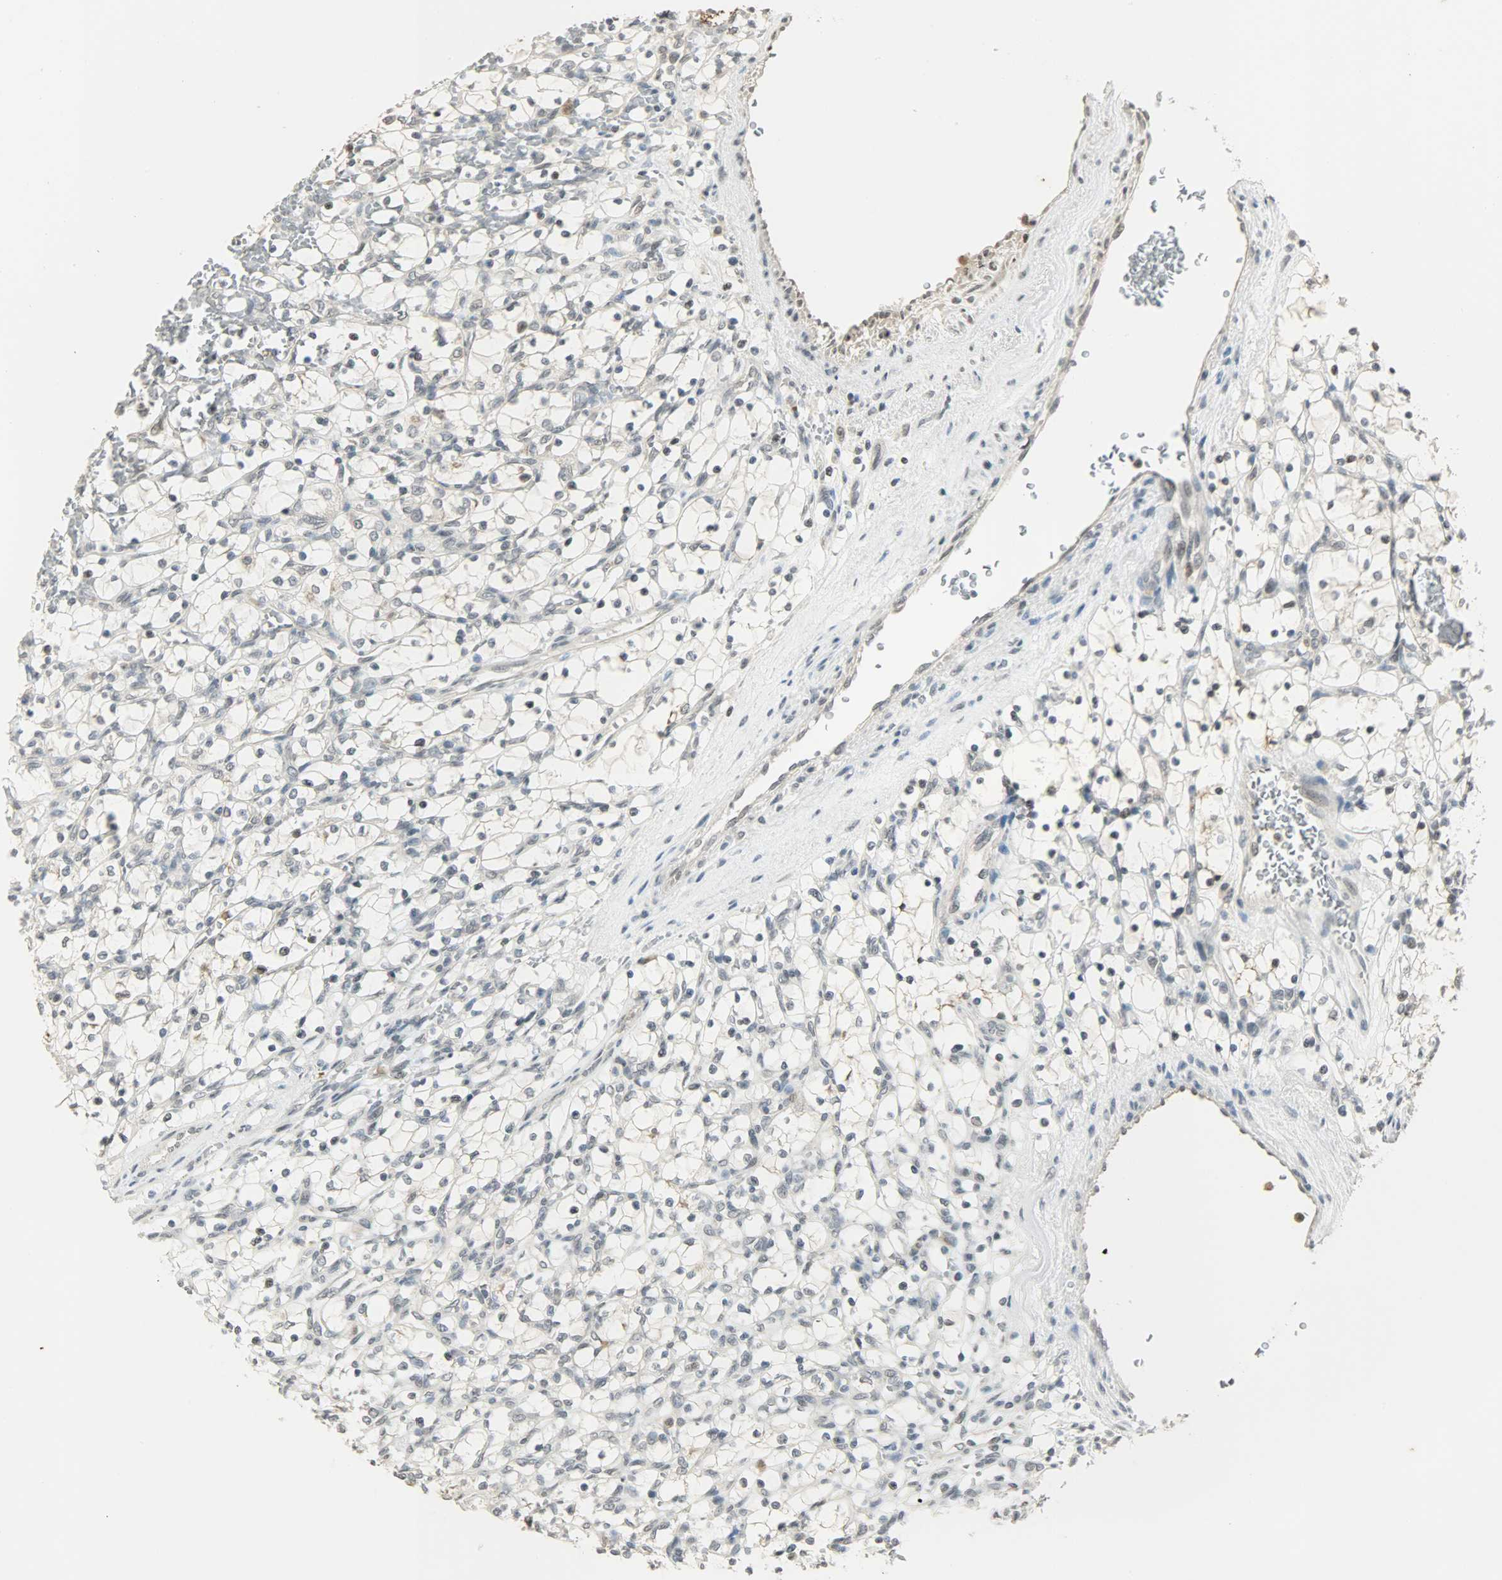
{"staining": {"intensity": "negative", "quantity": "none", "location": "none"}, "tissue": "renal cancer", "cell_type": "Tumor cells", "image_type": "cancer", "snomed": [{"axis": "morphology", "description": "Adenocarcinoma, NOS"}, {"axis": "topography", "description": "Kidney"}], "caption": "Renal adenocarcinoma was stained to show a protein in brown. There is no significant expression in tumor cells. (DAB (3,3'-diaminobenzidine) immunohistochemistry (IHC), high magnification).", "gene": "SMARCA5", "patient": {"sex": "female", "age": 69}}